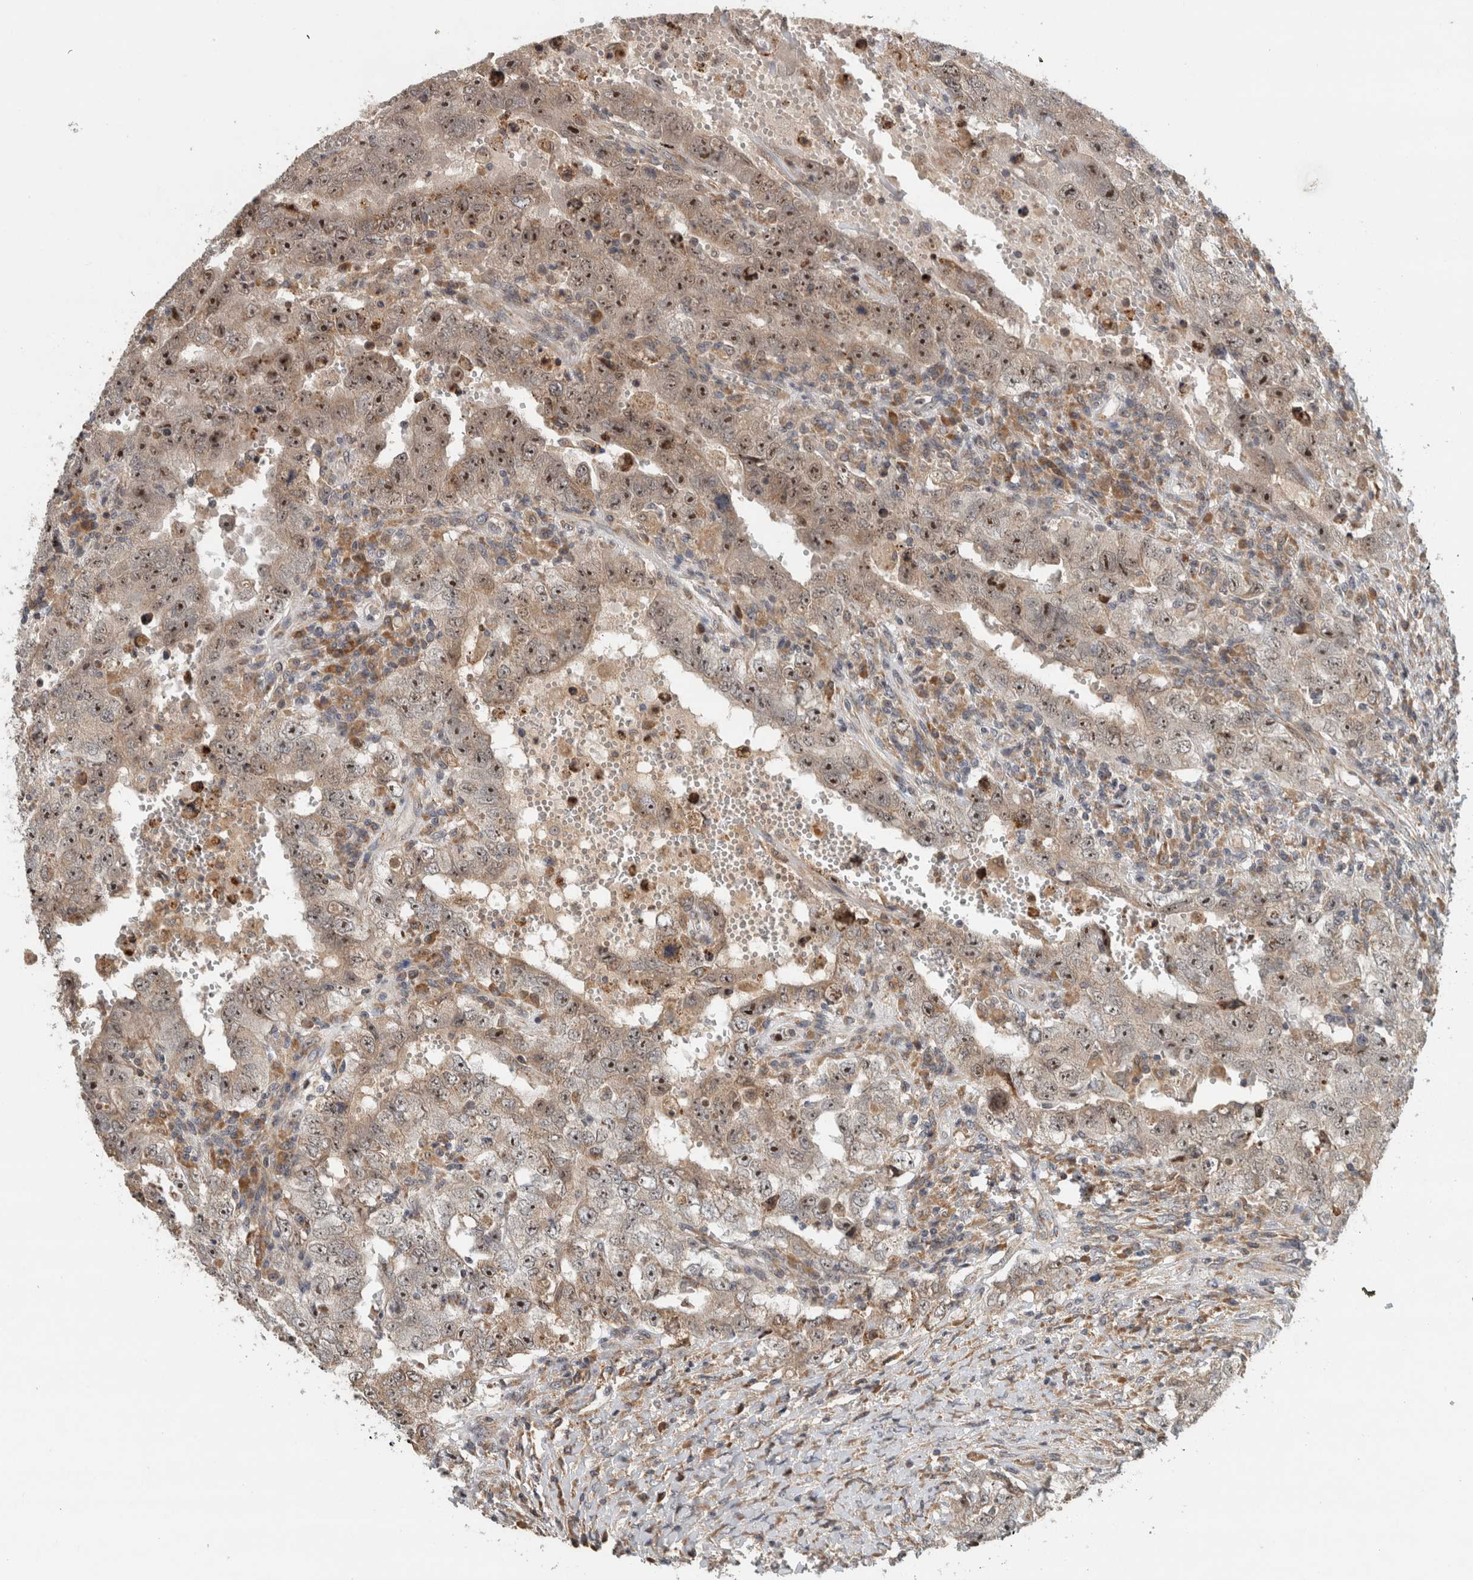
{"staining": {"intensity": "moderate", "quantity": ">75%", "location": "nuclear"}, "tissue": "testis cancer", "cell_type": "Tumor cells", "image_type": "cancer", "snomed": [{"axis": "morphology", "description": "Carcinoma, Embryonal, NOS"}, {"axis": "topography", "description": "Testis"}], "caption": "IHC of testis cancer displays medium levels of moderate nuclear positivity in about >75% of tumor cells.", "gene": "GPR137B", "patient": {"sex": "male", "age": 26}}